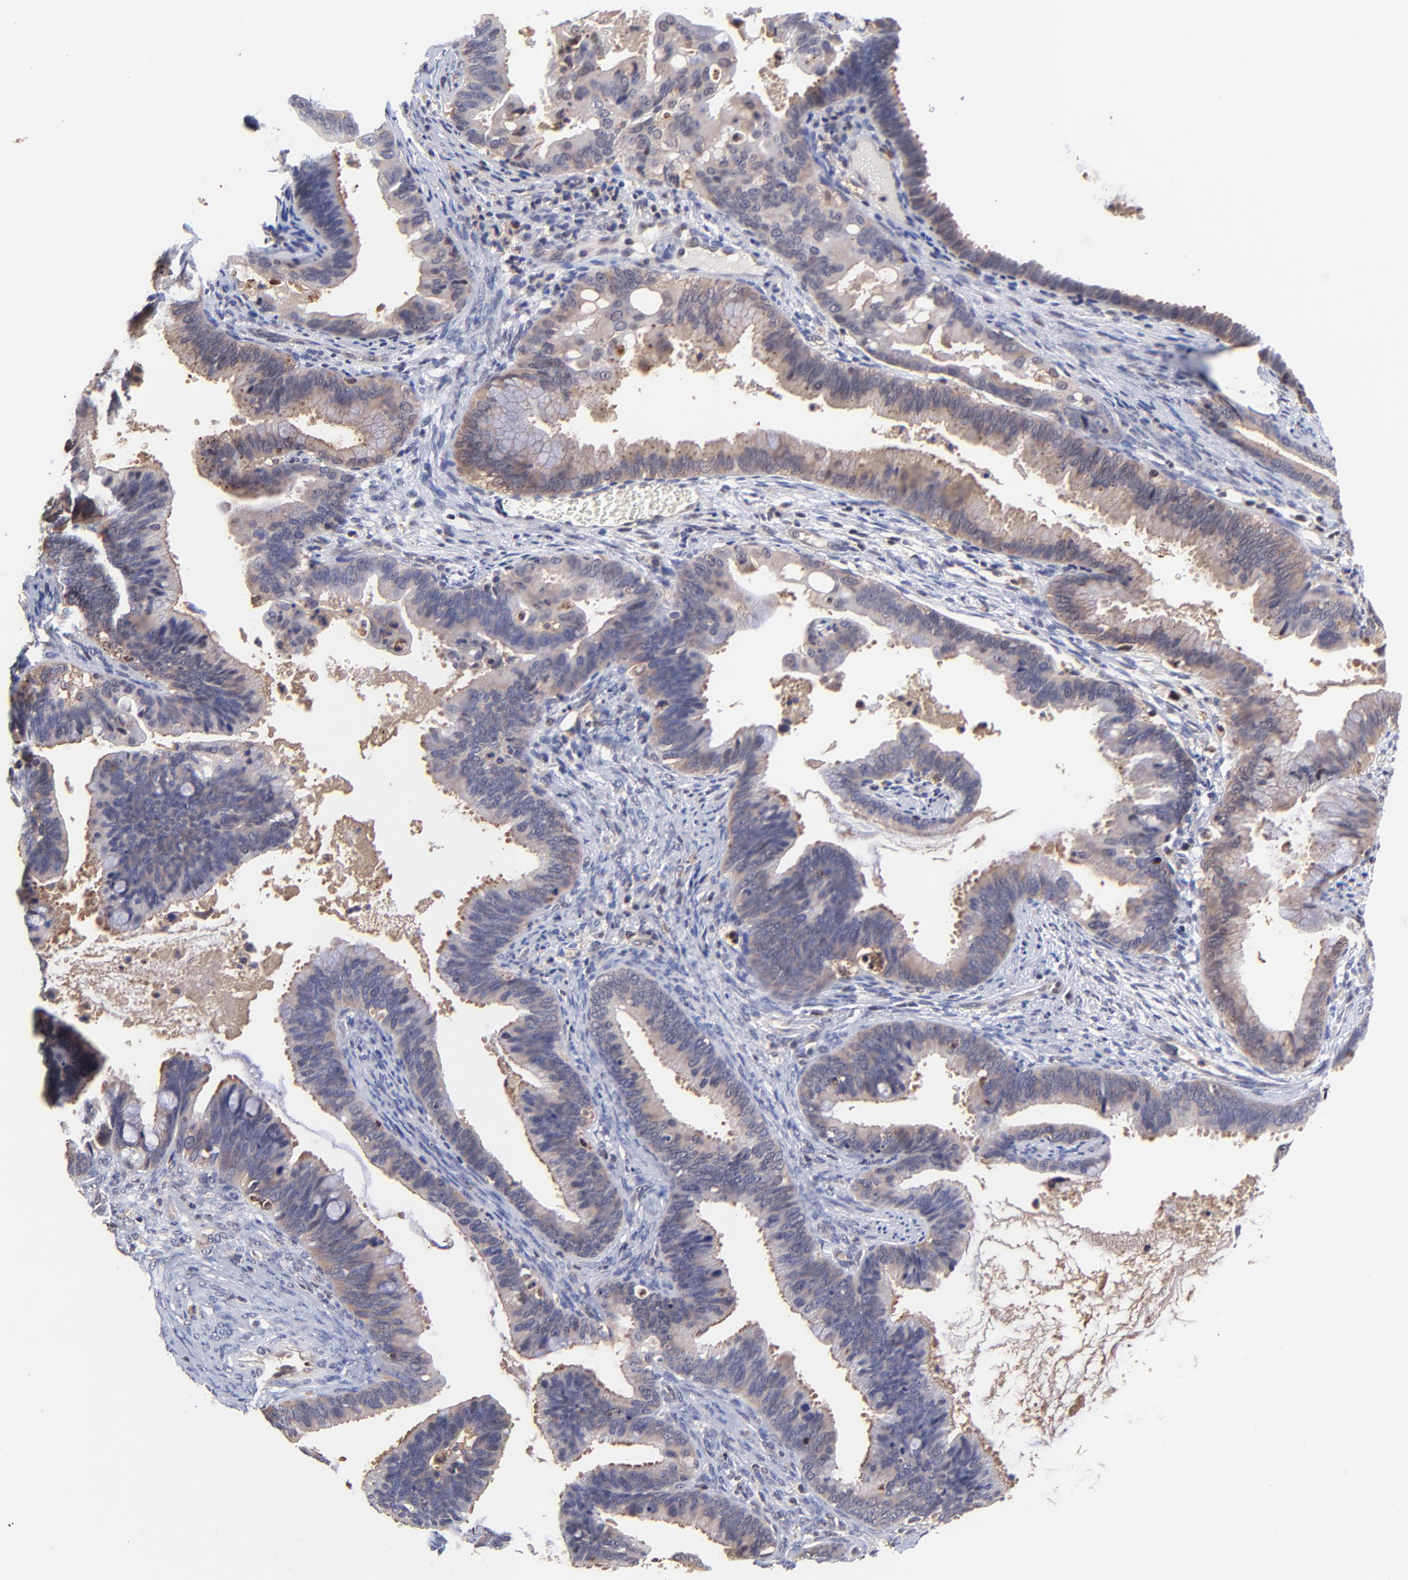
{"staining": {"intensity": "weak", "quantity": ">75%", "location": "cytoplasmic/membranous"}, "tissue": "cervical cancer", "cell_type": "Tumor cells", "image_type": "cancer", "snomed": [{"axis": "morphology", "description": "Adenocarcinoma, NOS"}, {"axis": "topography", "description": "Cervix"}], "caption": "Cervical cancer stained with a protein marker shows weak staining in tumor cells.", "gene": "PSMA6", "patient": {"sex": "female", "age": 47}}